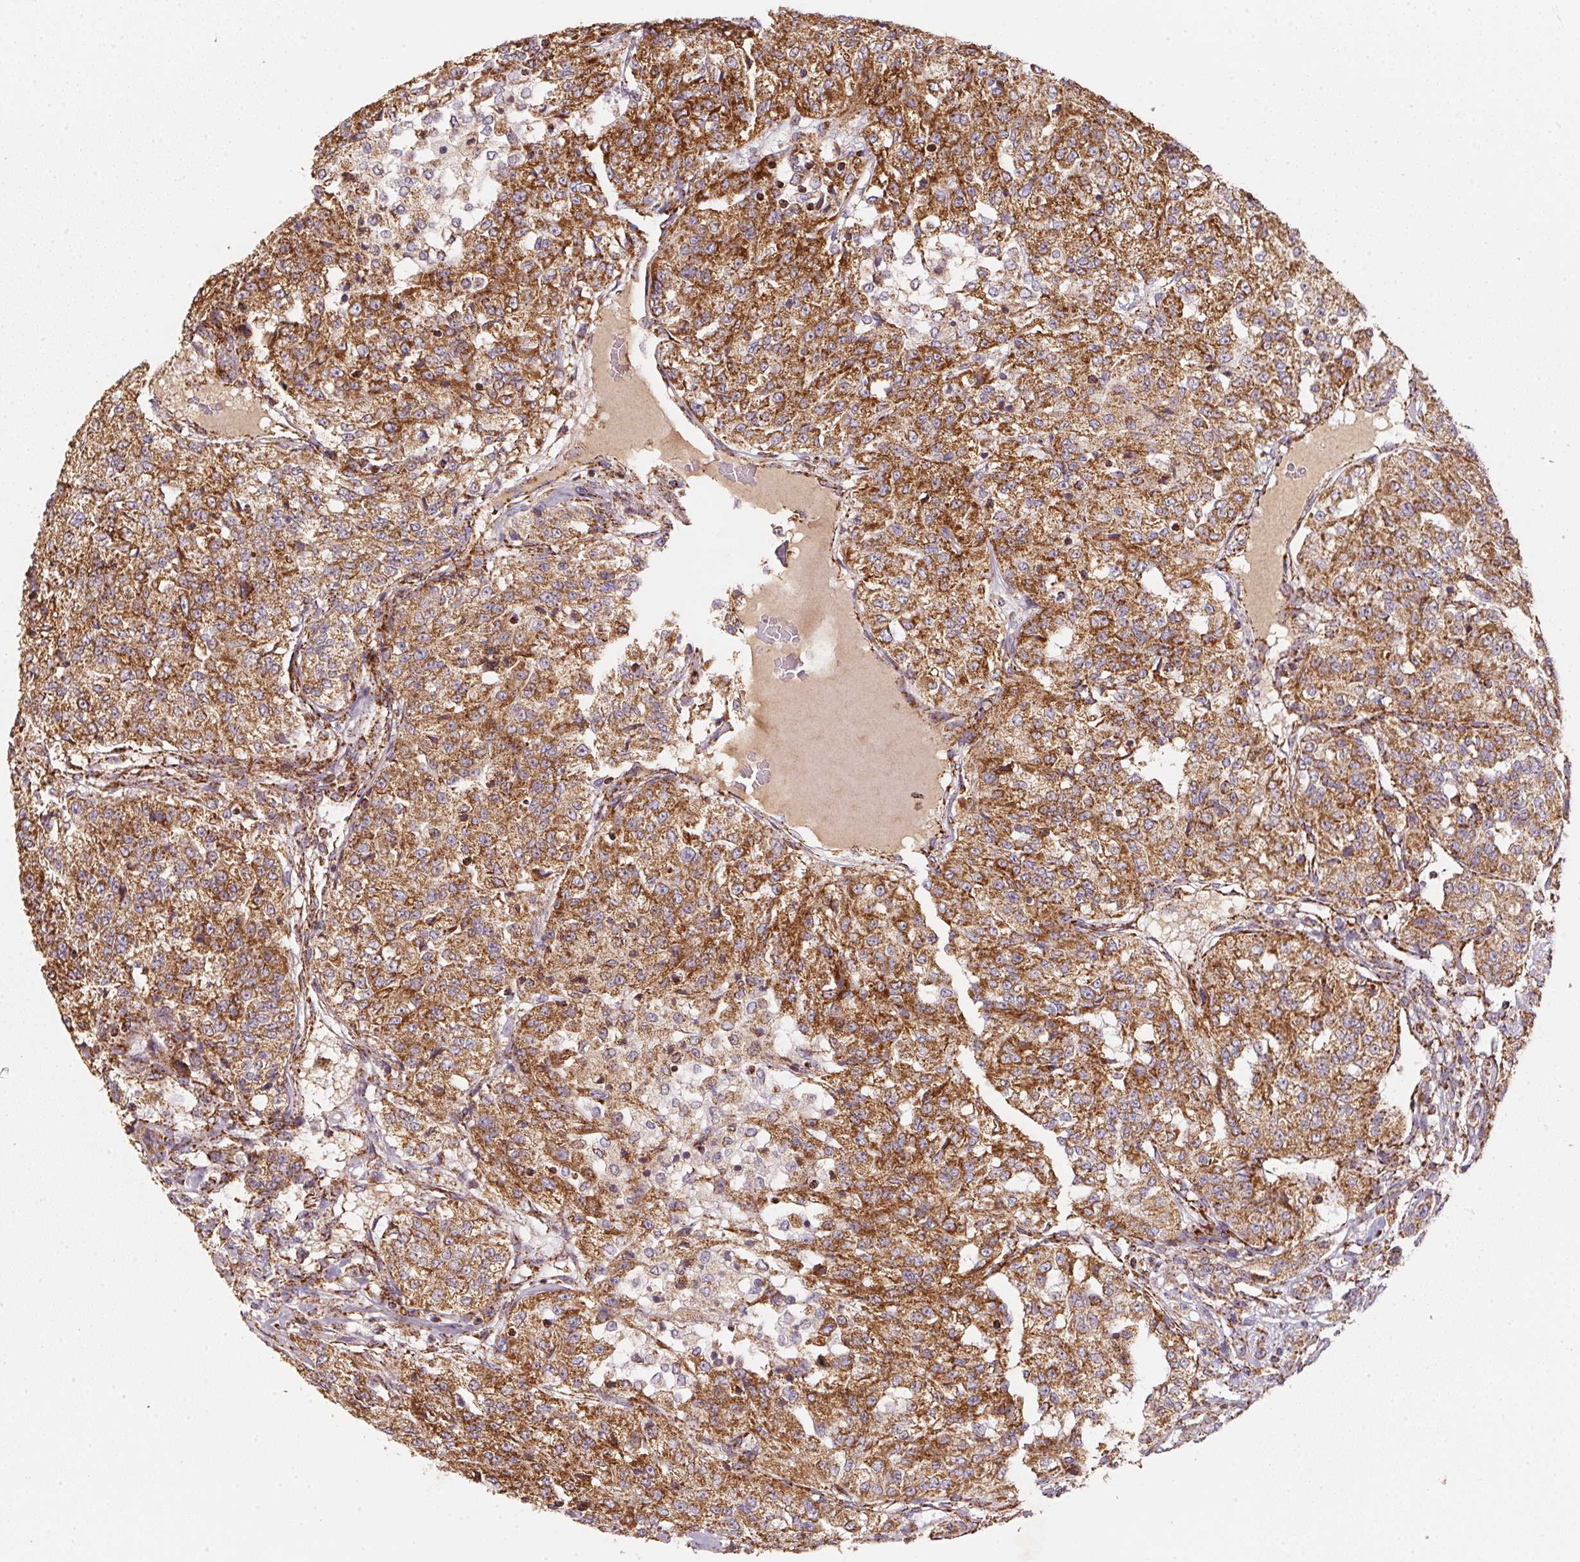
{"staining": {"intensity": "strong", "quantity": ">75%", "location": "cytoplasmic/membranous"}, "tissue": "renal cancer", "cell_type": "Tumor cells", "image_type": "cancer", "snomed": [{"axis": "morphology", "description": "Adenocarcinoma, NOS"}, {"axis": "topography", "description": "Kidney"}], "caption": "An immunohistochemistry (IHC) histopathology image of neoplastic tissue is shown. Protein staining in brown labels strong cytoplasmic/membranous positivity in renal cancer (adenocarcinoma) within tumor cells. The staining was performed using DAB, with brown indicating positive protein expression. Nuclei are stained blue with hematoxylin.", "gene": "NDUFS2", "patient": {"sex": "female", "age": 63}}